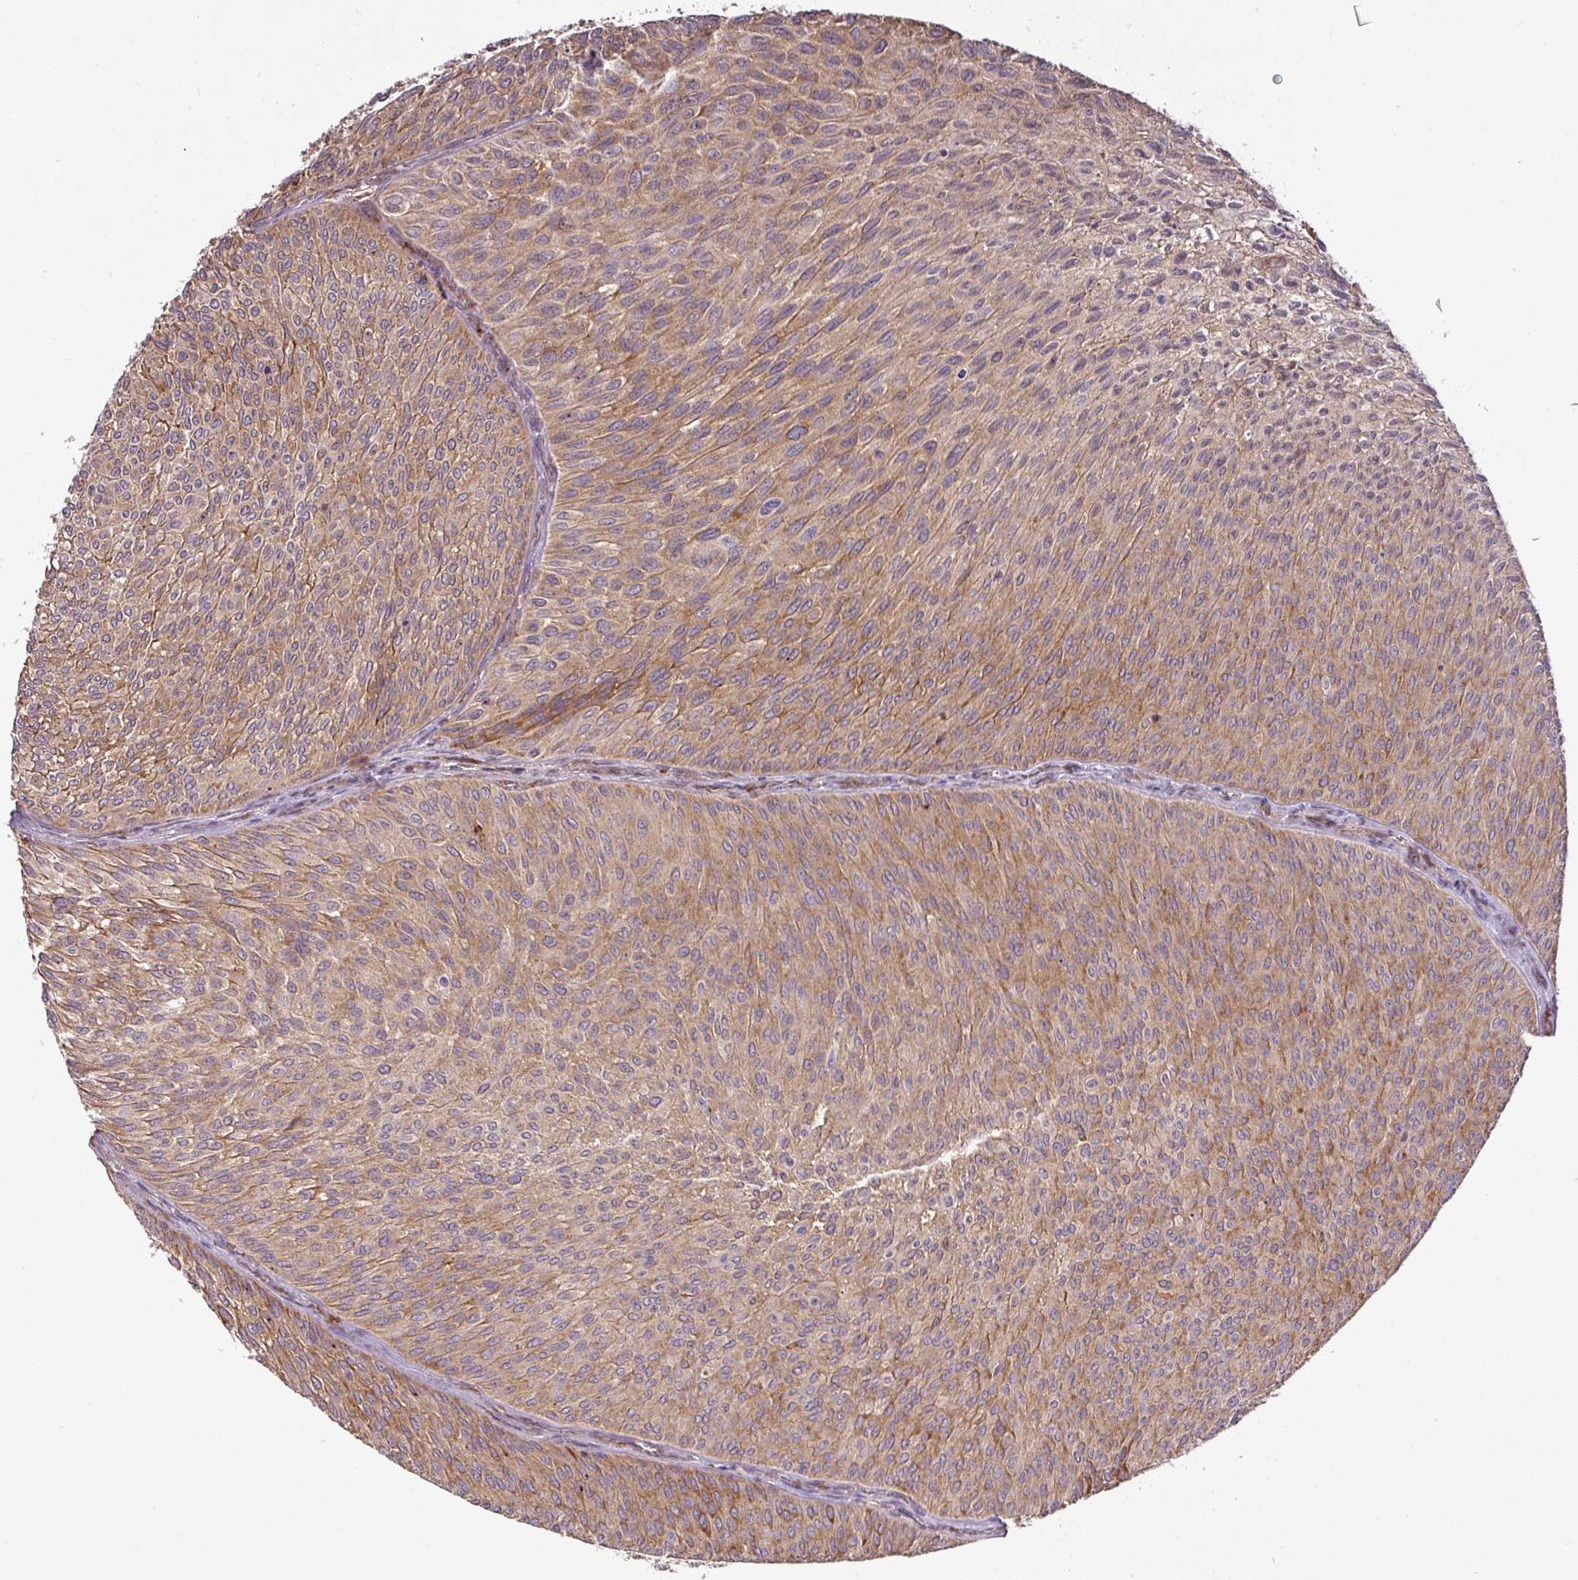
{"staining": {"intensity": "moderate", "quantity": ">75%", "location": "cytoplasmic/membranous"}, "tissue": "urothelial cancer", "cell_type": "Tumor cells", "image_type": "cancer", "snomed": [{"axis": "morphology", "description": "Urothelial carcinoma, Low grade"}, {"axis": "topography", "description": "Urinary bladder"}], "caption": "Immunohistochemical staining of low-grade urothelial carcinoma displays moderate cytoplasmic/membranous protein staining in about >75% of tumor cells.", "gene": "GALP", "patient": {"sex": "male", "age": 91}}